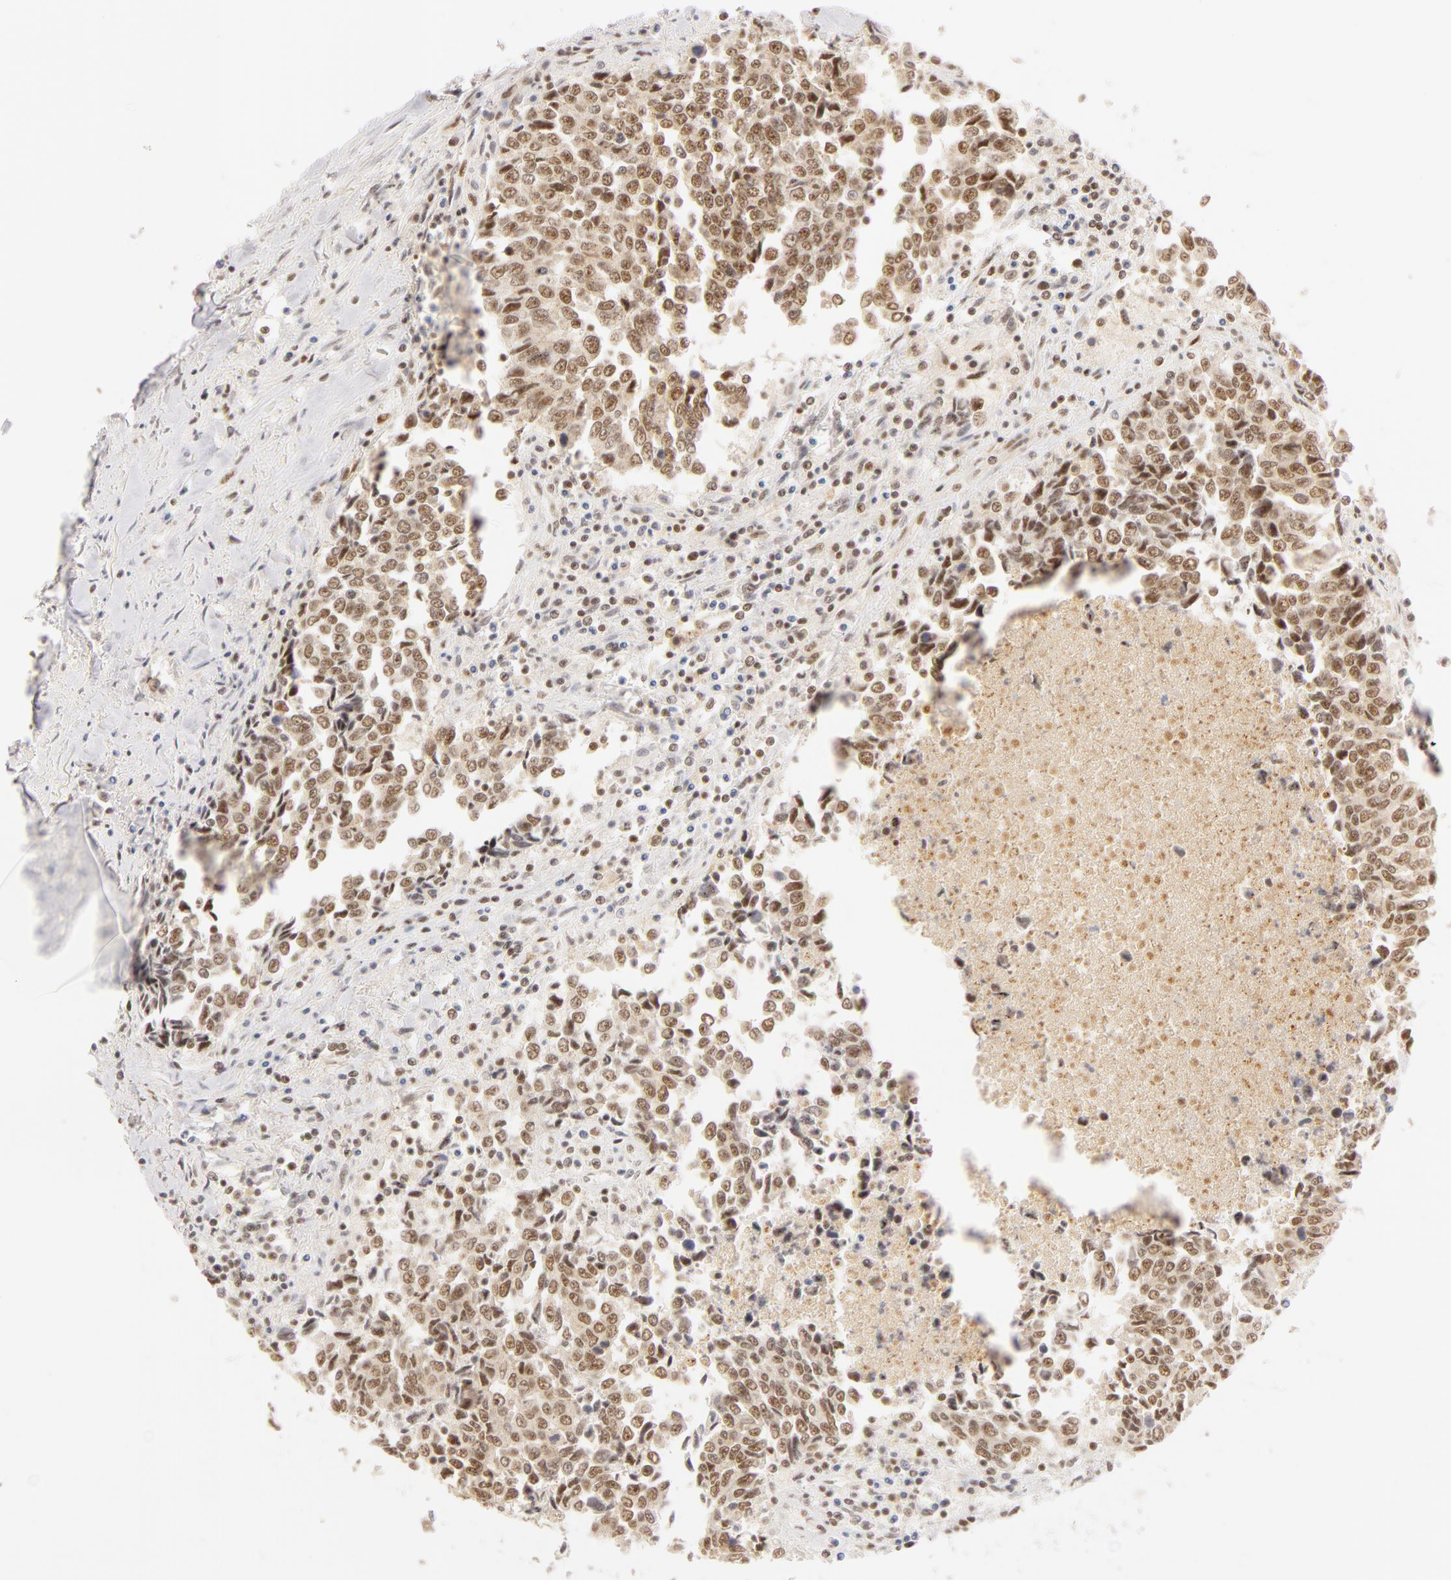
{"staining": {"intensity": "moderate", "quantity": ">75%", "location": "nuclear"}, "tissue": "urothelial cancer", "cell_type": "Tumor cells", "image_type": "cancer", "snomed": [{"axis": "morphology", "description": "Urothelial carcinoma, High grade"}, {"axis": "topography", "description": "Urinary bladder"}], "caption": "Protein staining shows moderate nuclear staining in approximately >75% of tumor cells in urothelial cancer.", "gene": "RBM39", "patient": {"sex": "male", "age": 86}}